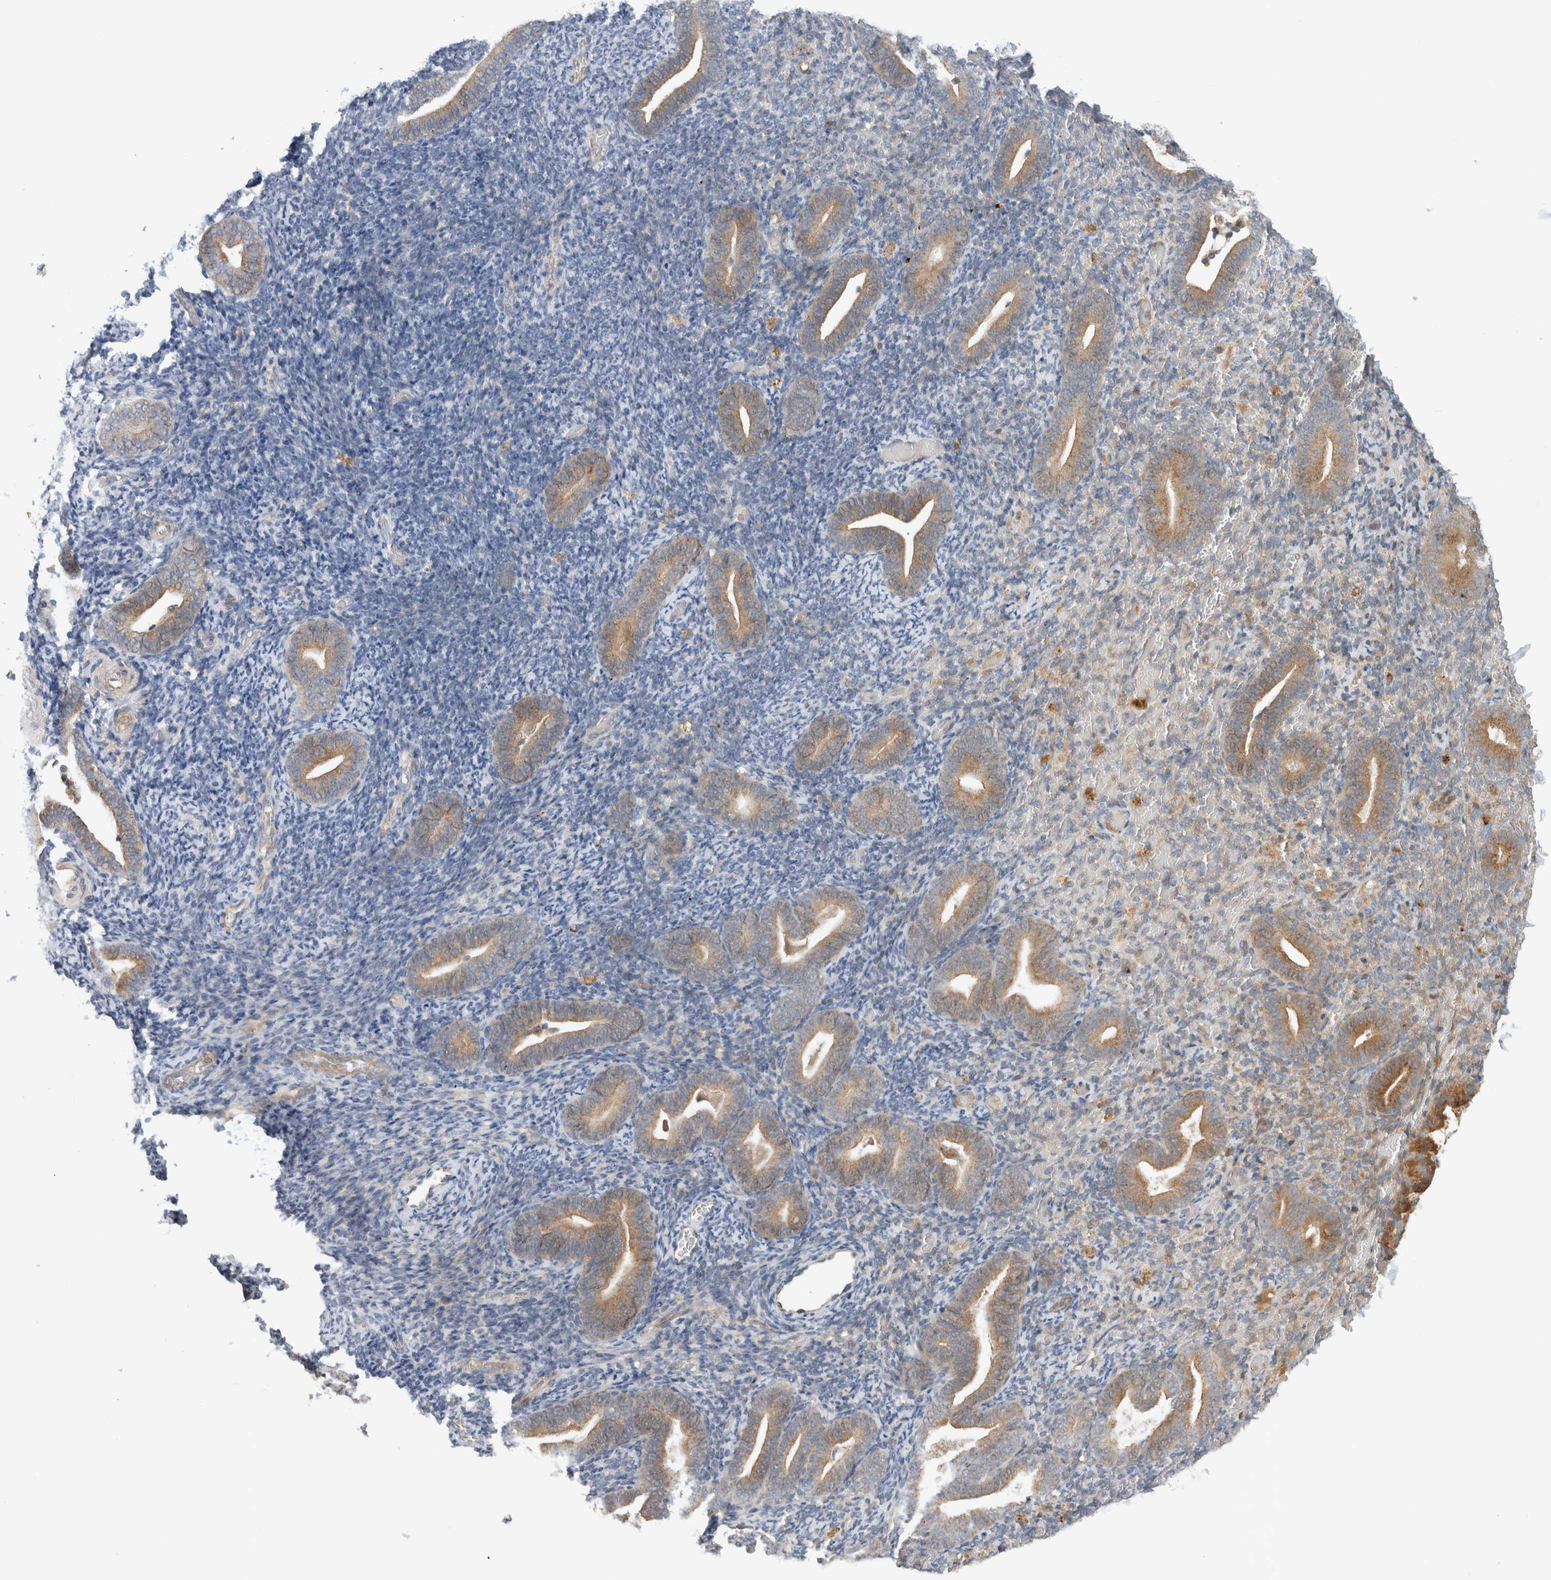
{"staining": {"intensity": "moderate", "quantity": "<25%", "location": "cytoplasmic/membranous"}, "tissue": "endometrium", "cell_type": "Cells in endometrial stroma", "image_type": "normal", "snomed": [{"axis": "morphology", "description": "Normal tissue, NOS"}, {"axis": "topography", "description": "Endometrium"}], "caption": "The image exhibits a brown stain indicating the presence of a protein in the cytoplasmic/membranous of cells in endometrial stroma in endometrium.", "gene": "ARMC9", "patient": {"sex": "female", "age": 51}}